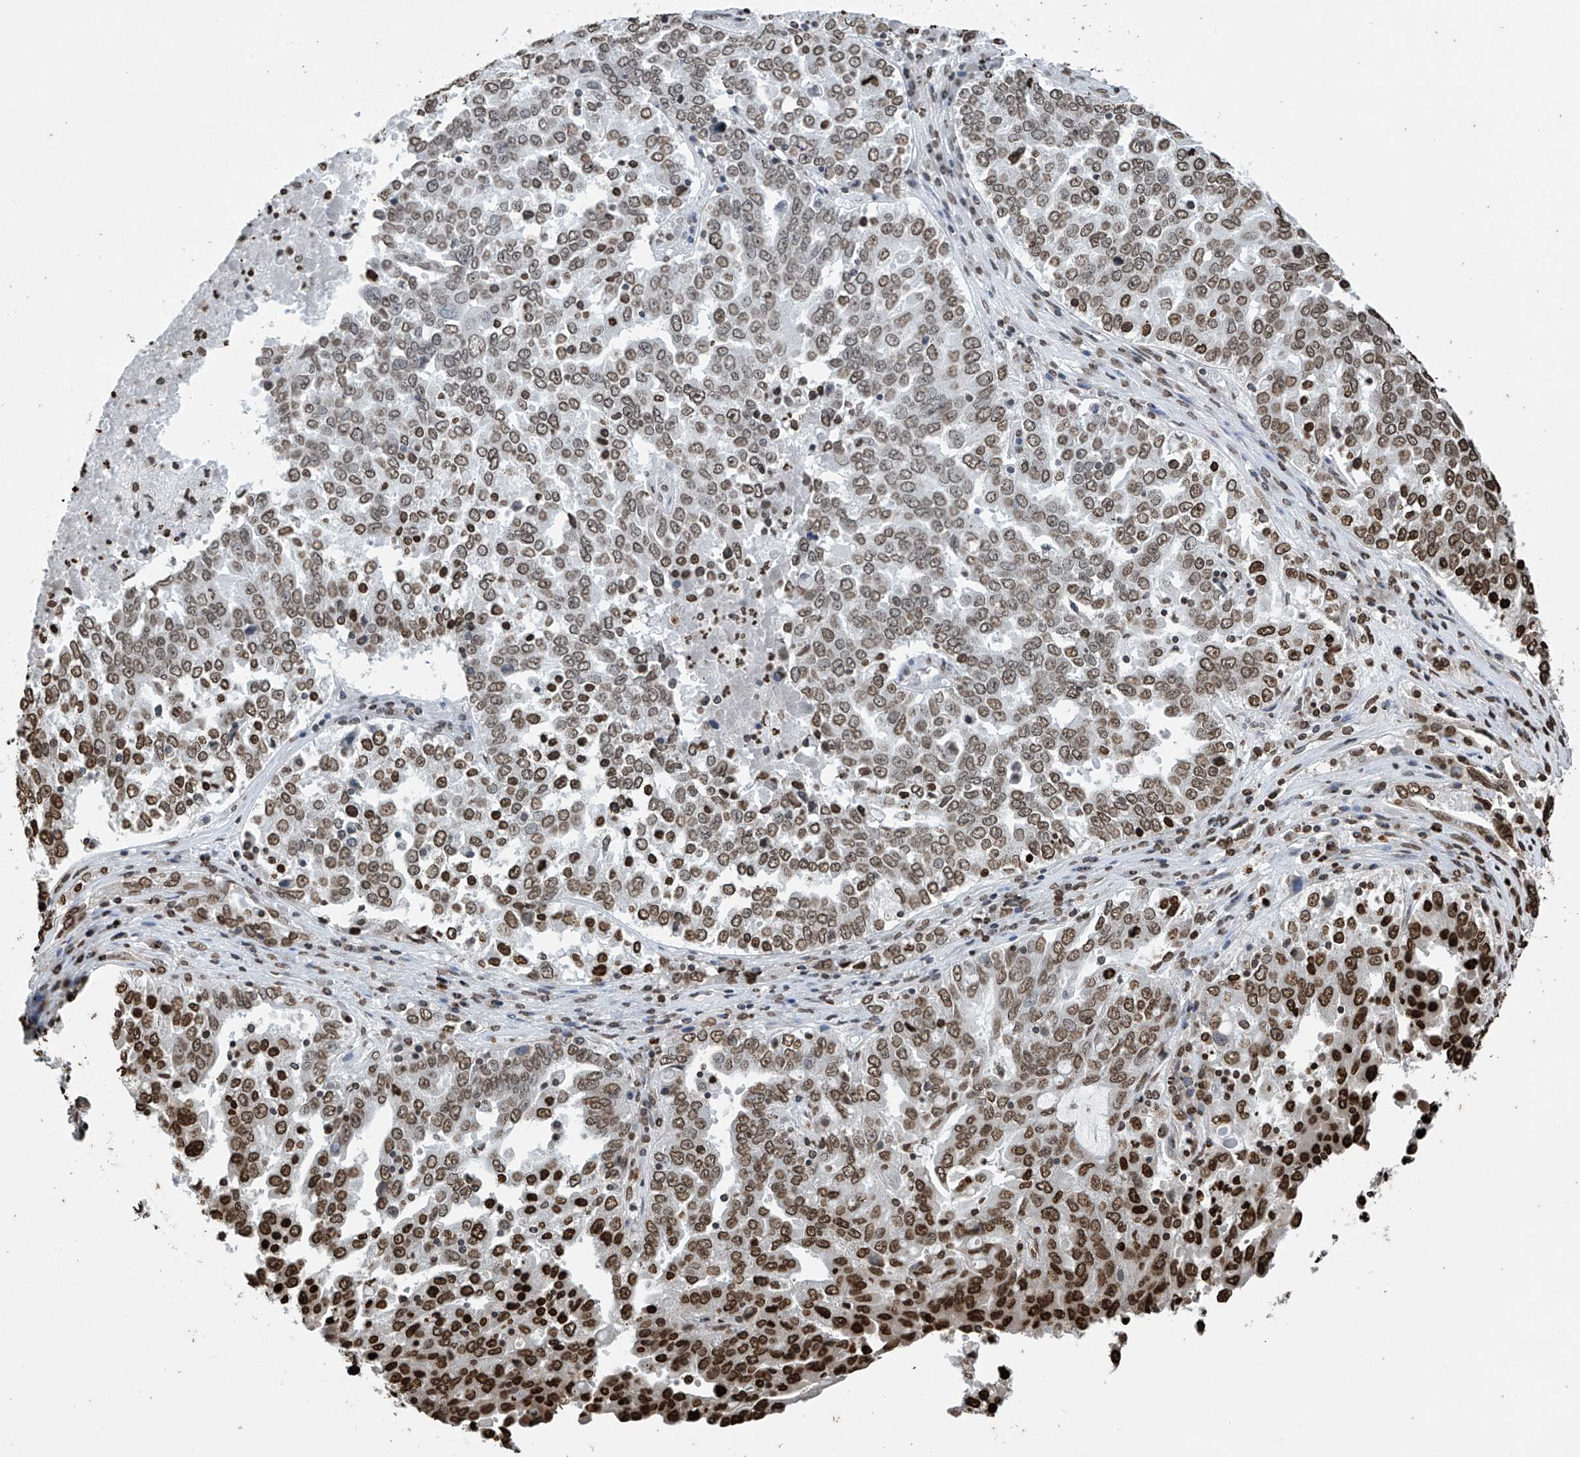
{"staining": {"intensity": "moderate", "quantity": ">75%", "location": "nuclear"}, "tissue": "ovarian cancer", "cell_type": "Tumor cells", "image_type": "cancer", "snomed": [{"axis": "morphology", "description": "Carcinoma, endometroid"}, {"axis": "topography", "description": "Ovary"}], "caption": "Moderate nuclear protein expression is seen in approximately >75% of tumor cells in ovarian endometroid carcinoma. Nuclei are stained in blue.", "gene": "DPPA2", "patient": {"sex": "female", "age": 62}}